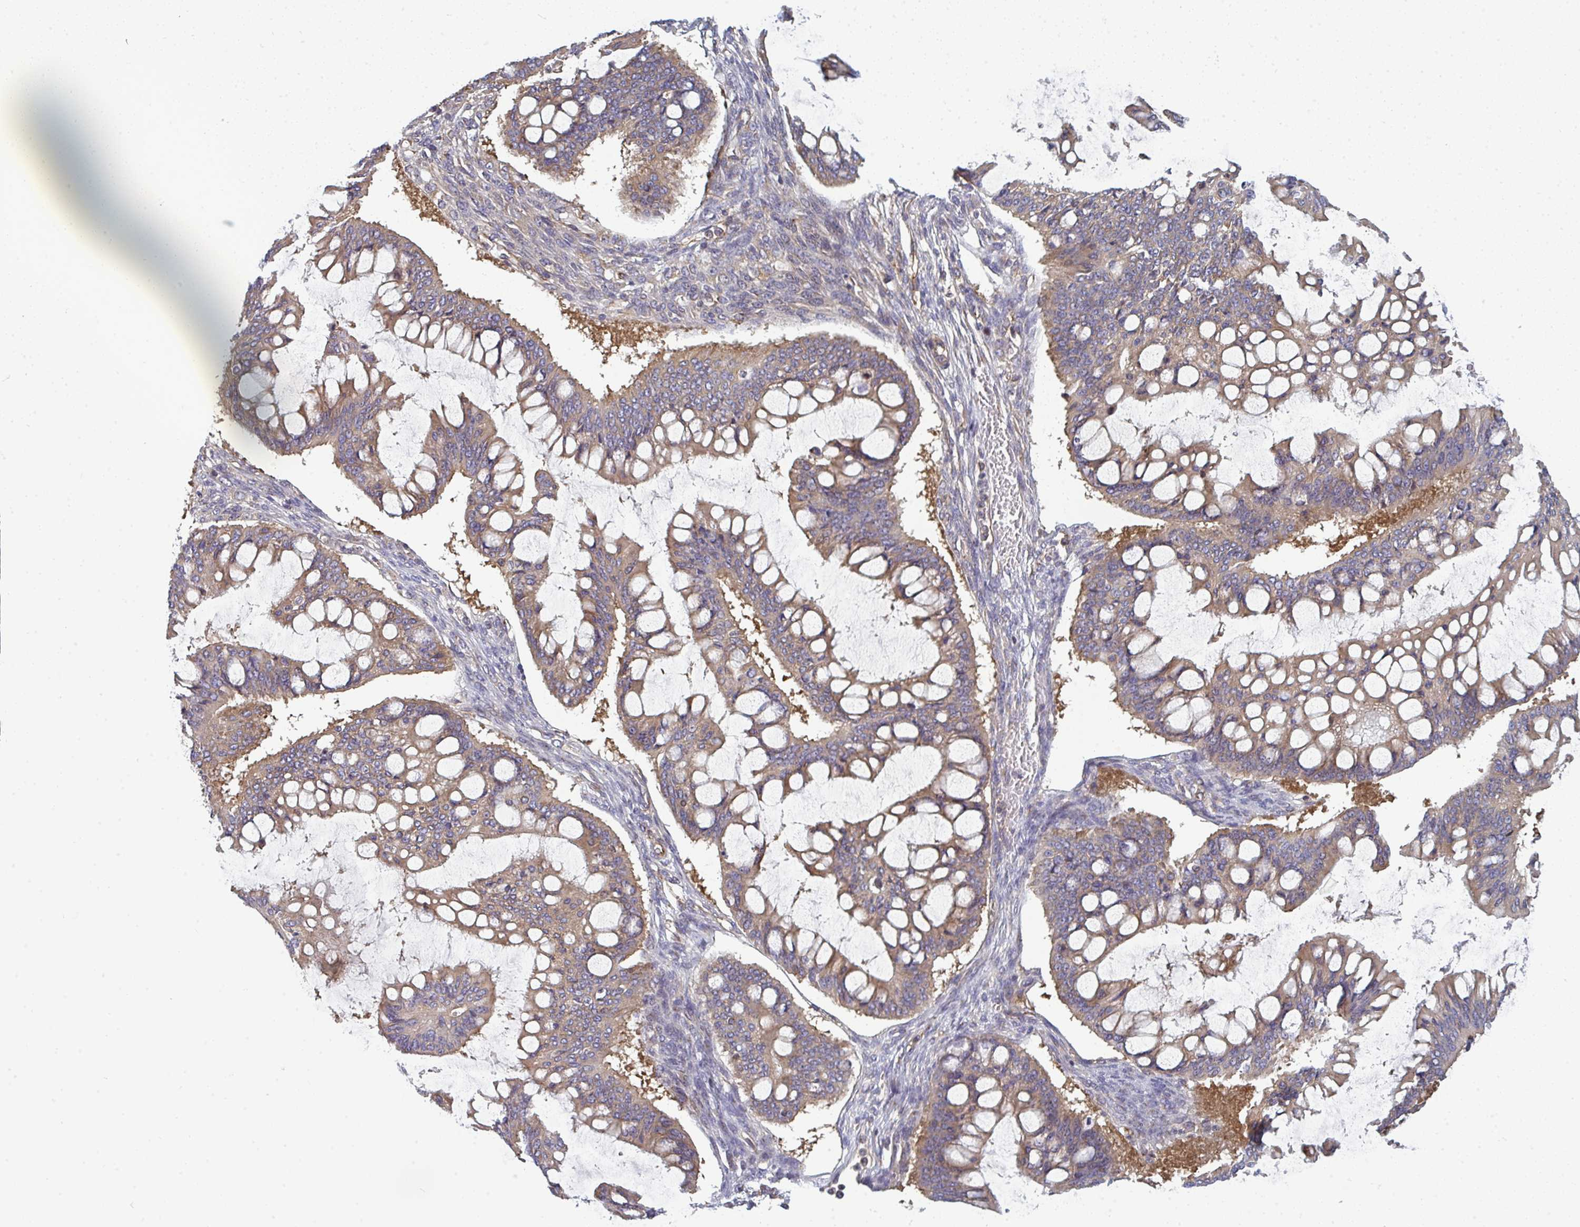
{"staining": {"intensity": "weak", "quantity": "25%-75%", "location": "cytoplasmic/membranous"}, "tissue": "ovarian cancer", "cell_type": "Tumor cells", "image_type": "cancer", "snomed": [{"axis": "morphology", "description": "Cystadenocarcinoma, mucinous, NOS"}, {"axis": "topography", "description": "Ovary"}], "caption": "DAB immunohistochemical staining of mucinous cystadenocarcinoma (ovarian) shows weak cytoplasmic/membranous protein staining in about 25%-75% of tumor cells. The staining is performed using DAB brown chromogen to label protein expression. The nuclei are counter-stained blue using hematoxylin.", "gene": "DYNC1I2", "patient": {"sex": "female", "age": 73}}